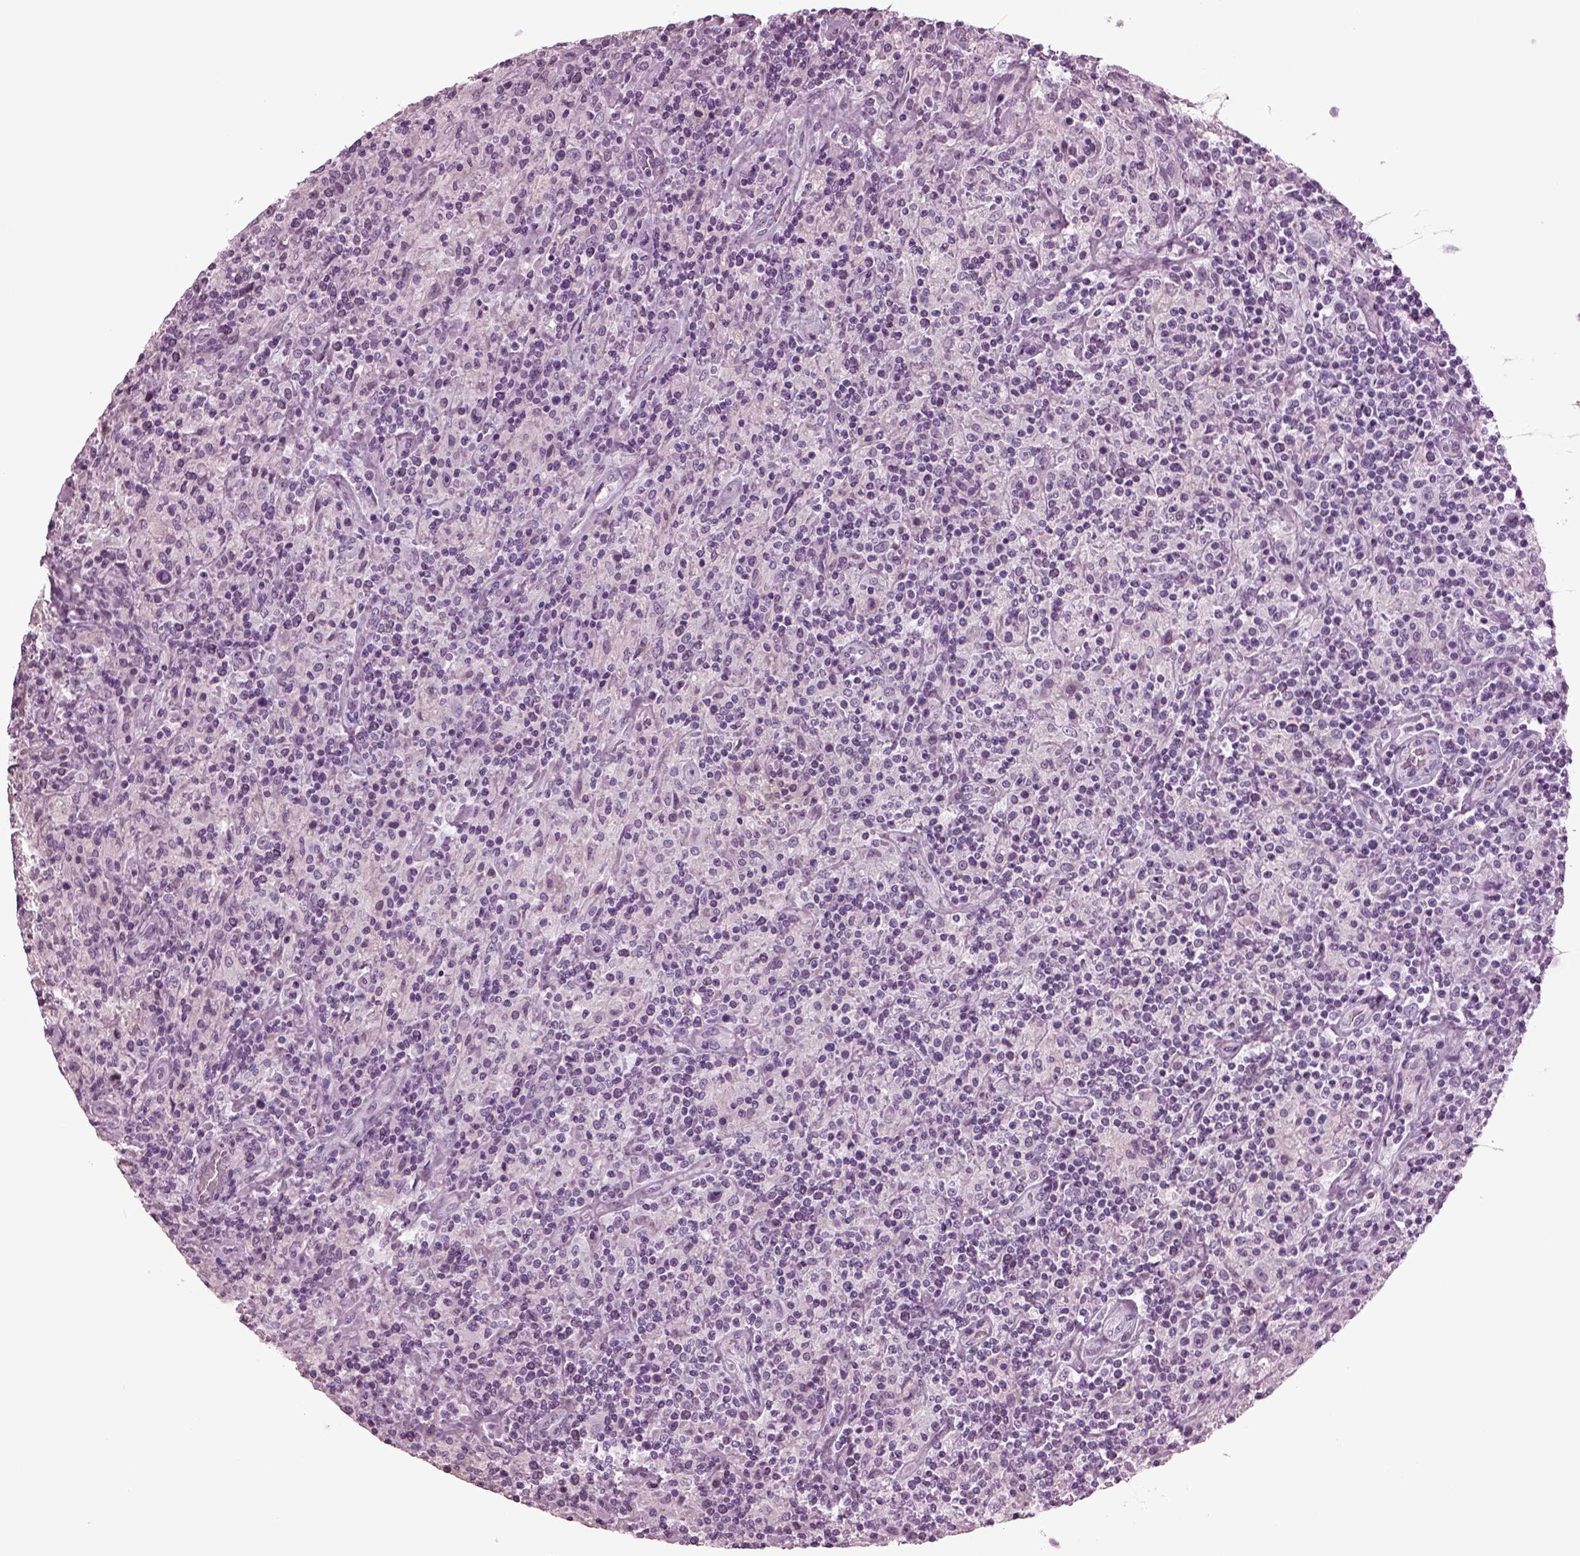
{"staining": {"intensity": "negative", "quantity": "none", "location": "none"}, "tissue": "lymphoma", "cell_type": "Tumor cells", "image_type": "cancer", "snomed": [{"axis": "morphology", "description": "Hodgkin's disease, NOS"}, {"axis": "topography", "description": "Lymph node"}], "caption": "The histopathology image shows no significant positivity in tumor cells of lymphoma. (DAB (3,3'-diaminobenzidine) immunohistochemistry (IHC) visualized using brightfield microscopy, high magnification).", "gene": "SLC6A17", "patient": {"sex": "male", "age": 70}}